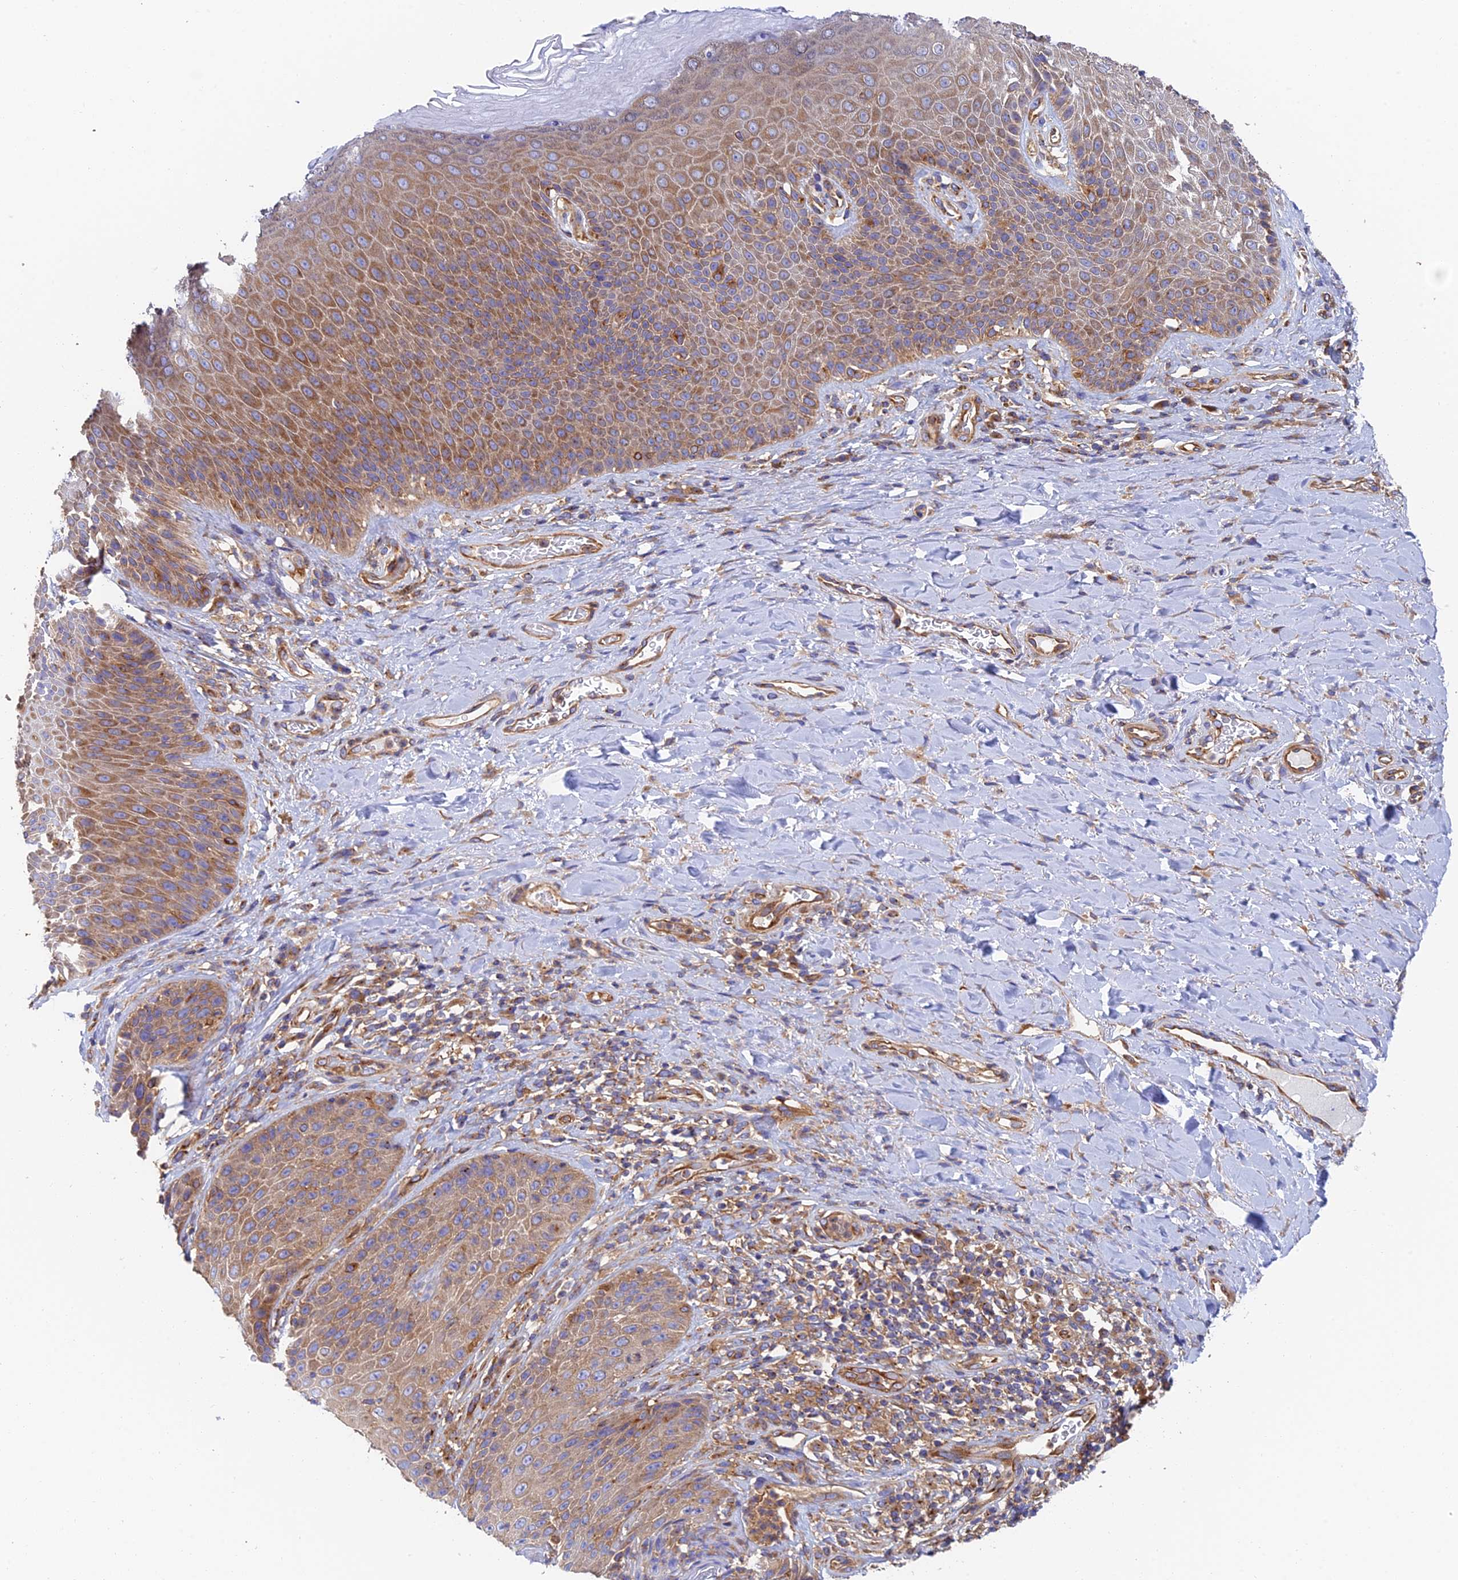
{"staining": {"intensity": "moderate", "quantity": ">75%", "location": "cytoplasmic/membranous"}, "tissue": "skin", "cell_type": "Epidermal cells", "image_type": "normal", "snomed": [{"axis": "morphology", "description": "Normal tissue, NOS"}, {"axis": "topography", "description": "Anal"}], "caption": "The histopathology image shows staining of benign skin, revealing moderate cytoplasmic/membranous protein positivity (brown color) within epidermal cells.", "gene": "DCTN2", "patient": {"sex": "female", "age": 89}}